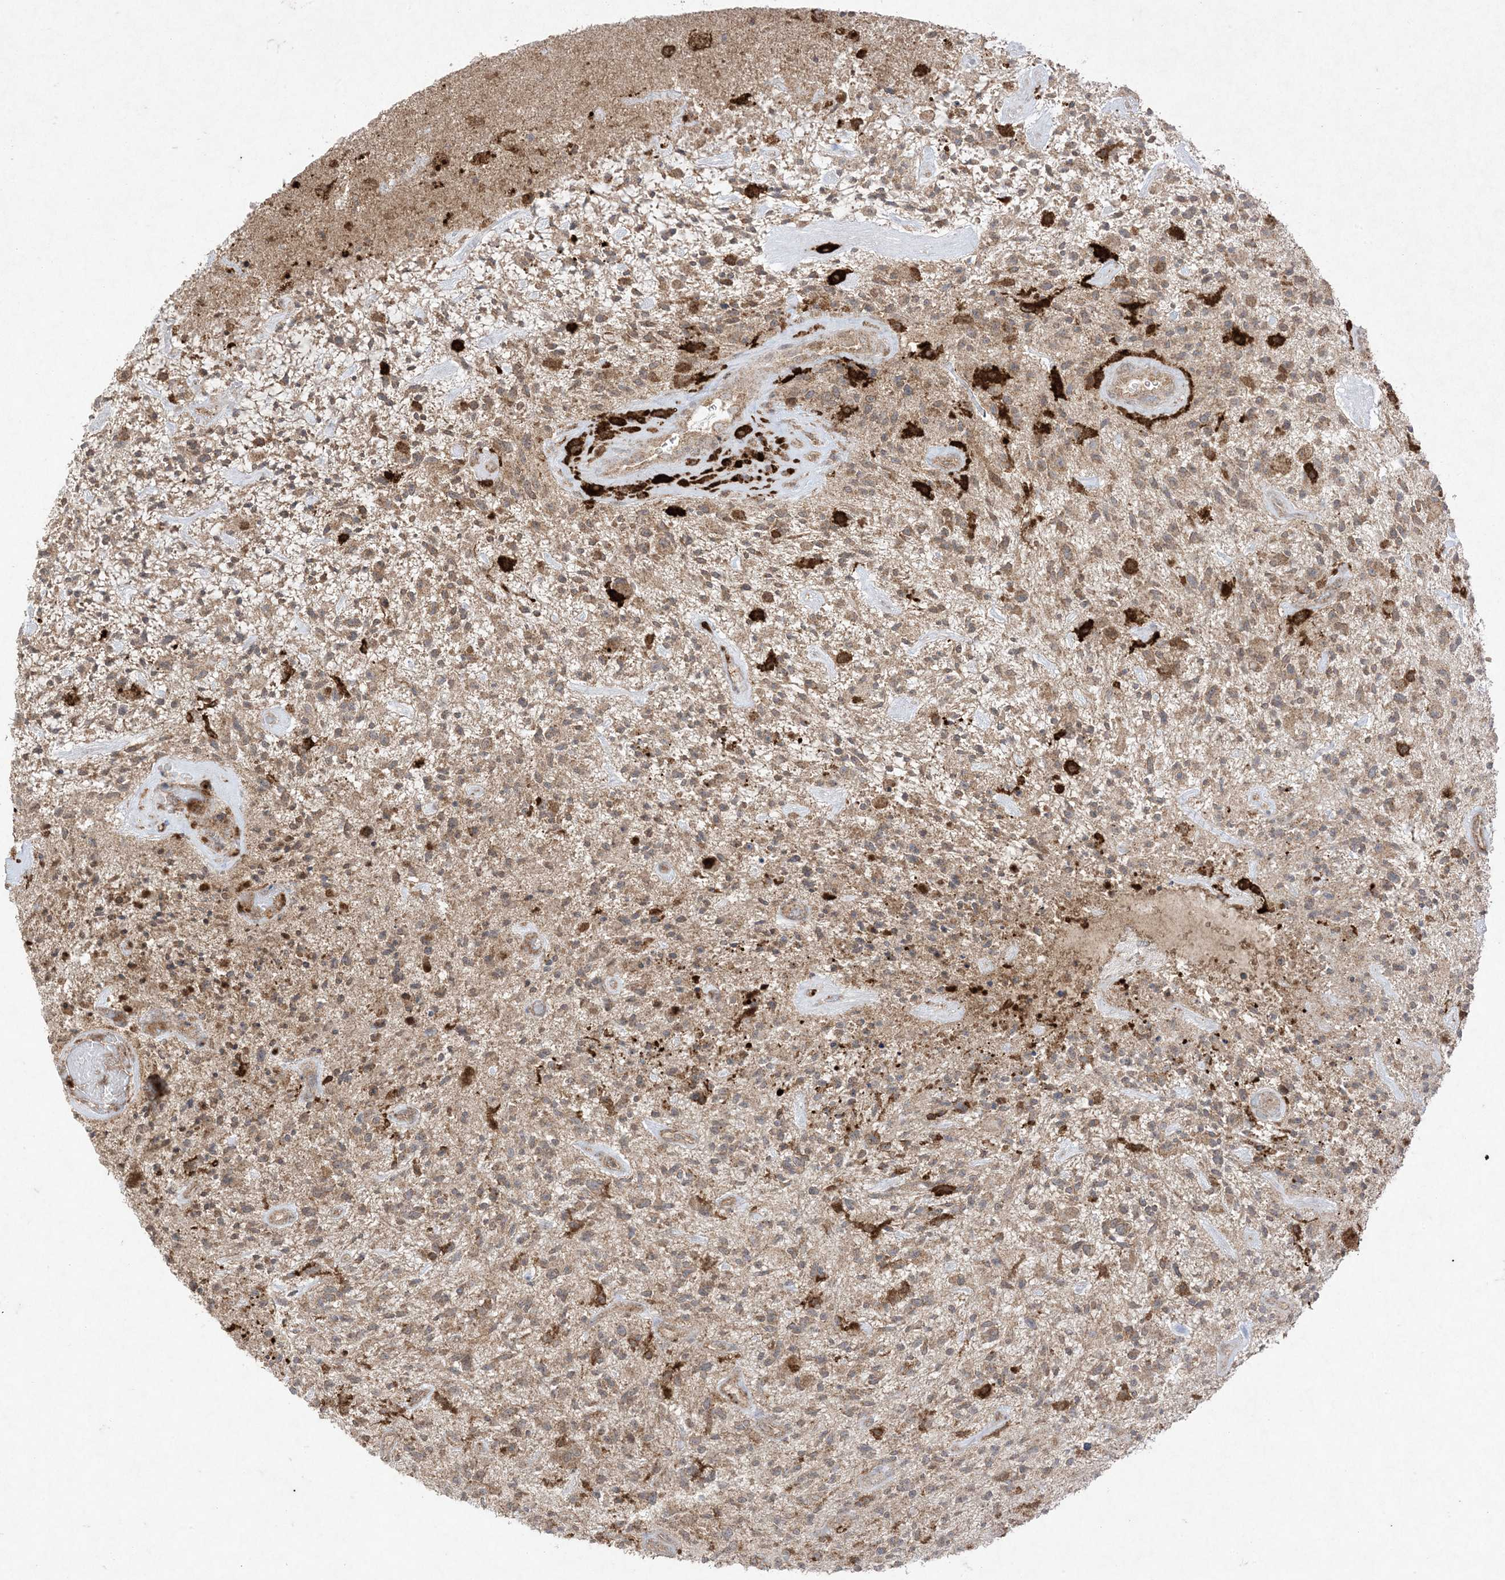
{"staining": {"intensity": "moderate", "quantity": ">75%", "location": "cytoplasmic/membranous"}, "tissue": "glioma", "cell_type": "Tumor cells", "image_type": "cancer", "snomed": [{"axis": "morphology", "description": "Glioma, malignant, High grade"}, {"axis": "topography", "description": "Brain"}], "caption": "Protein expression analysis of malignant glioma (high-grade) reveals moderate cytoplasmic/membranous positivity in approximately >75% of tumor cells.", "gene": "UBE2C", "patient": {"sex": "male", "age": 47}}